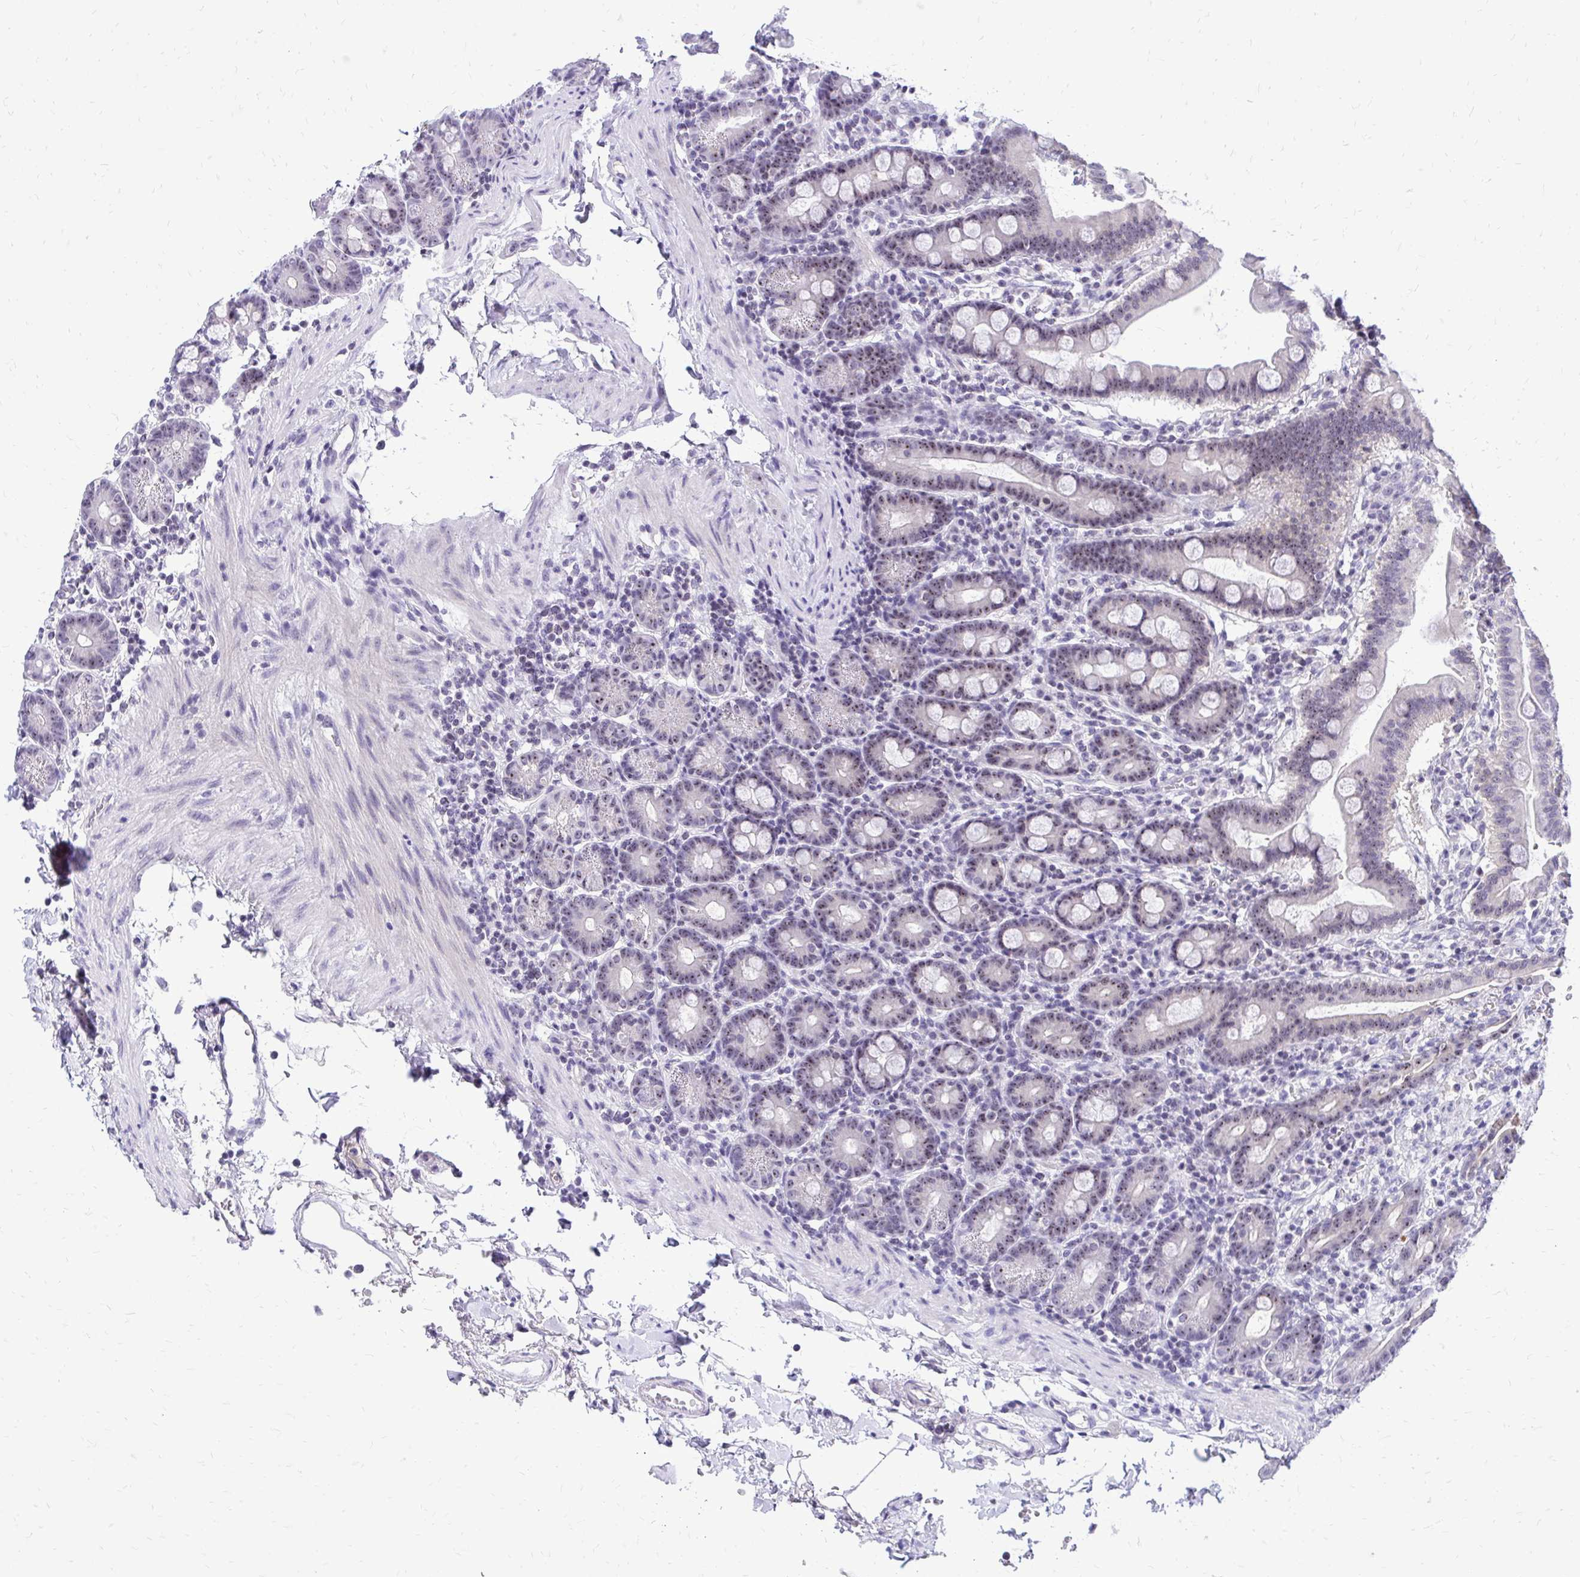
{"staining": {"intensity": "weak", "quantity": "<25%", "location": "nuclear"}, "tissue": "duodenum", "cell_type": "Glandular cells", "image_type": "normal", "snomed": [{"axis": "morphology", "description": "Normal tissue, NOS"}, {"axis": "topography", "description": "Pancreas"}, {"axis": "topography", "description": "Duodenum"}], "caption": "IHC of benign human duodenum shows no positivity in glandular cells.", "gene": "NIFK", "patient": {"sex": "male", "age": 59}}